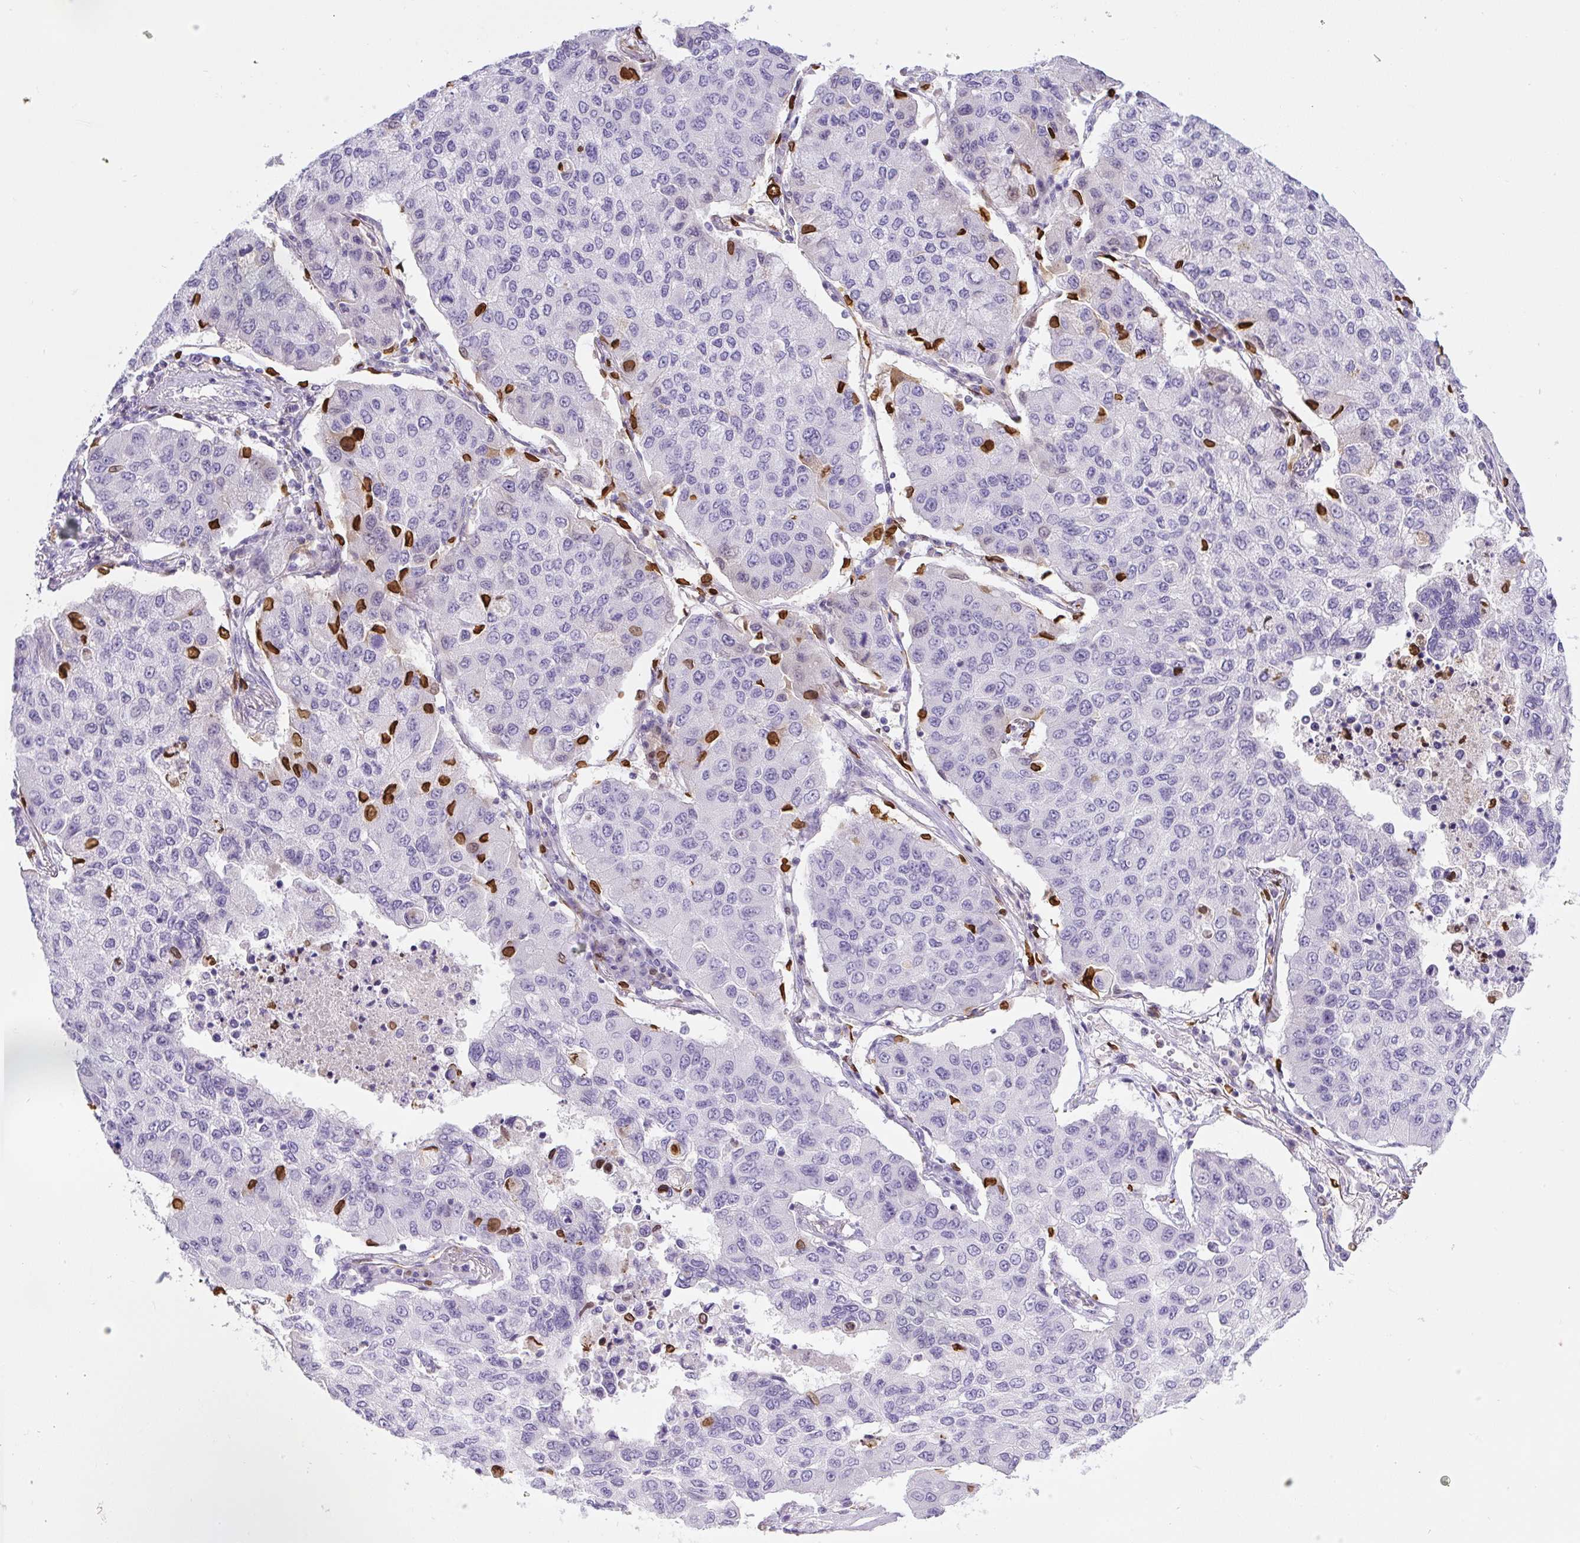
{"staining": {"intensity": "negative", "quantity": "none", "location": "none"}, "tissue": "lung cancer", "cell_type": "Tumor cells", "image_type": "cancer", "snomed": [{"axis": "morphology", "description": "Squamous cell carcinoma, NOS"}, {"axis": "topography", "description": "Lung"}], "caption": "Photomicrograph shows no protein expression in tumor cells of lung cancer tissue. (IHC, brightfield microscopy, high magnification).", "gene": "PIP5KL1", "patient": {"sex": "male", "age": 74}}